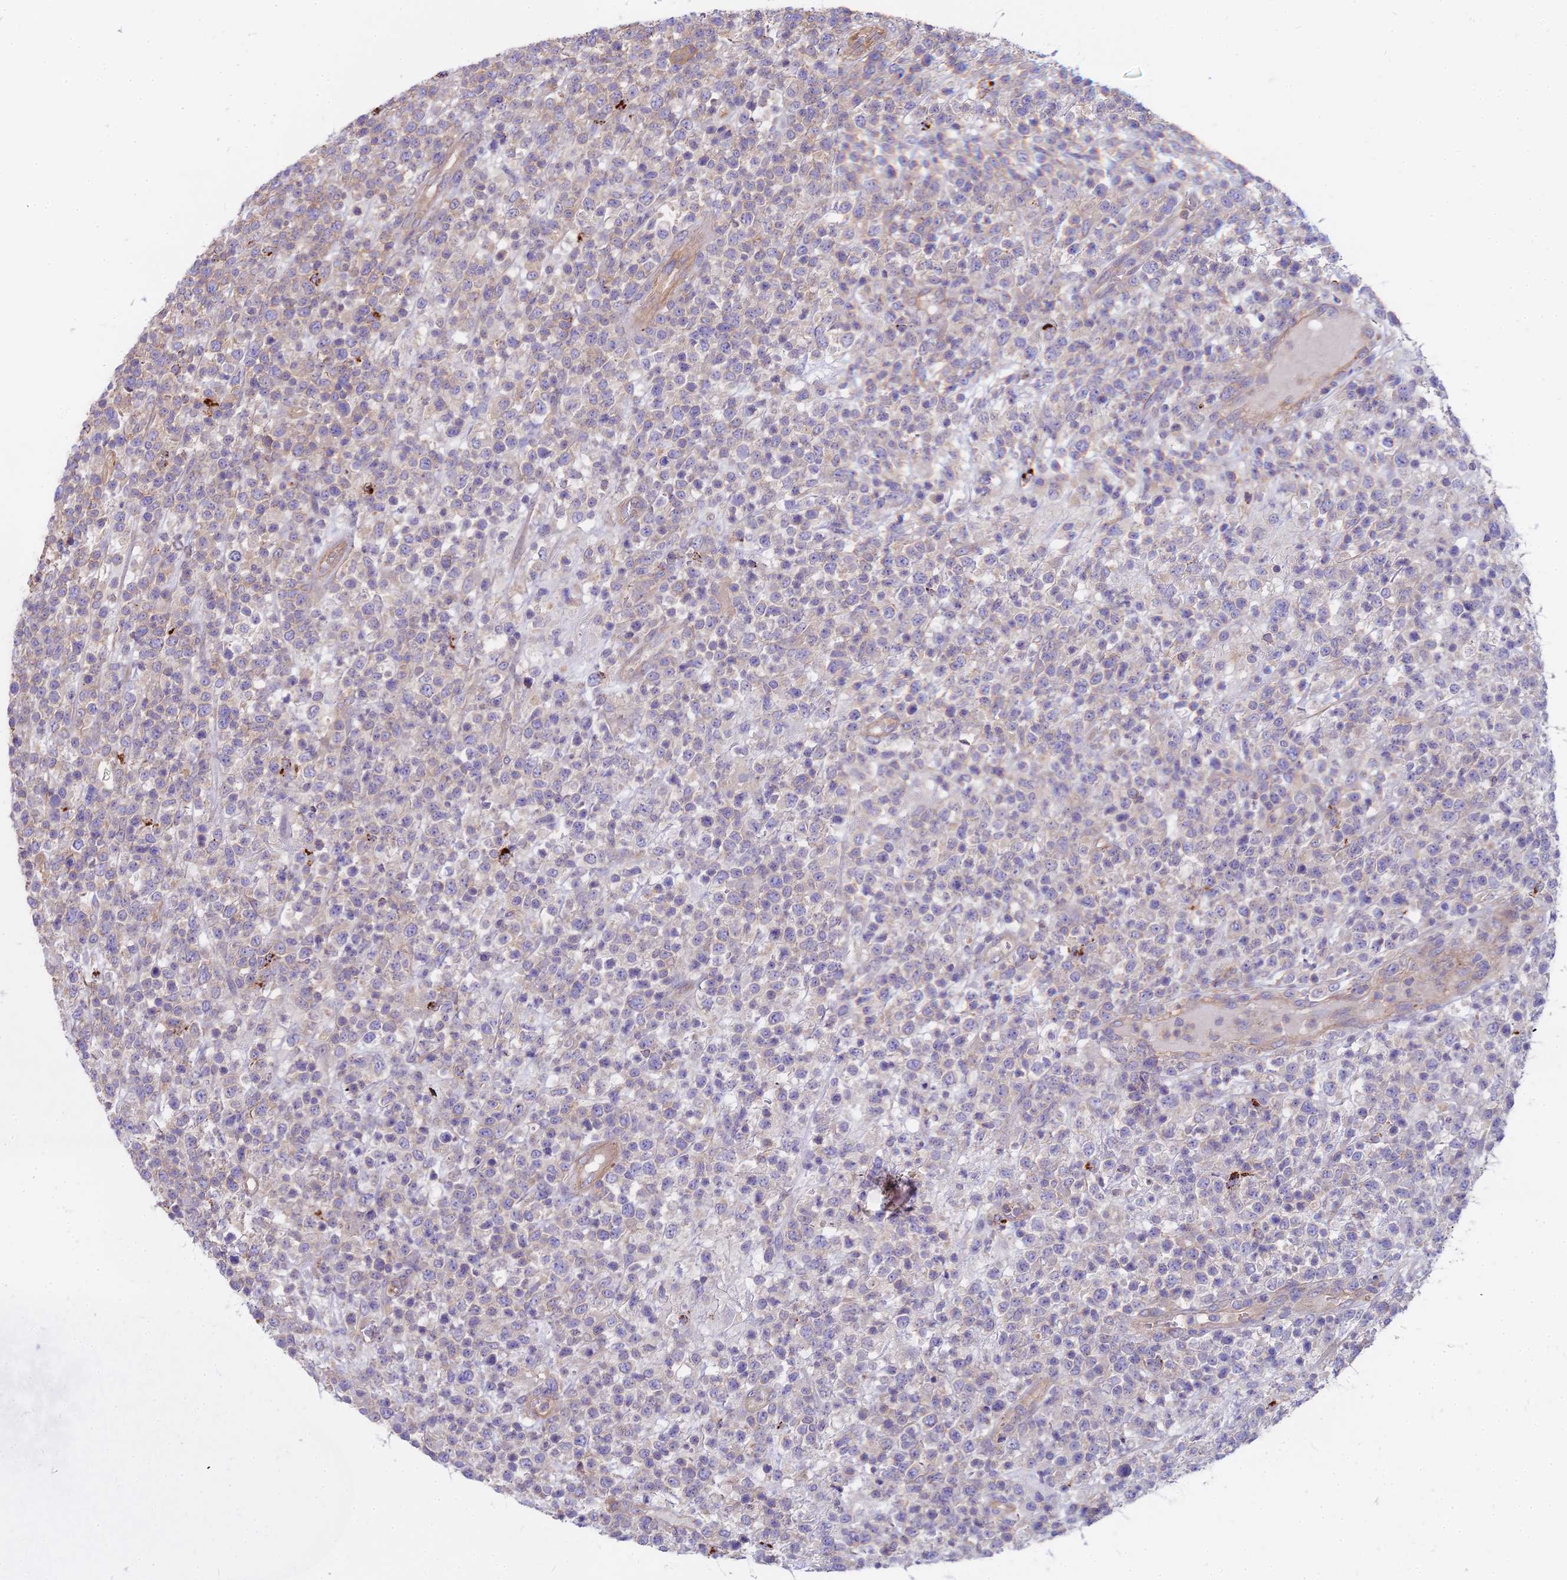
{"staining": {"intensity": "negative", "quantity": "none", "location": "none"}, "tissue": "lymphoma", "cell_type": "Tumor cells", "image_type": "cancer", "snomed": [{"axis": "morphology", "description": "Malignant lymphoma, non-Hodgkin's type, High grade"}, {"axis": "topography", "description": "Colon"}], "caption": "Immunohistochemistry (IHC) micrograph of human malignant lymphoma, non-Hodgkin's type (high-grade) stained for a protein (brown), which reveals no expression in tumor cells.", "gene": "HLA-DOA", "patient": {"sex": "female", "age": 53}}